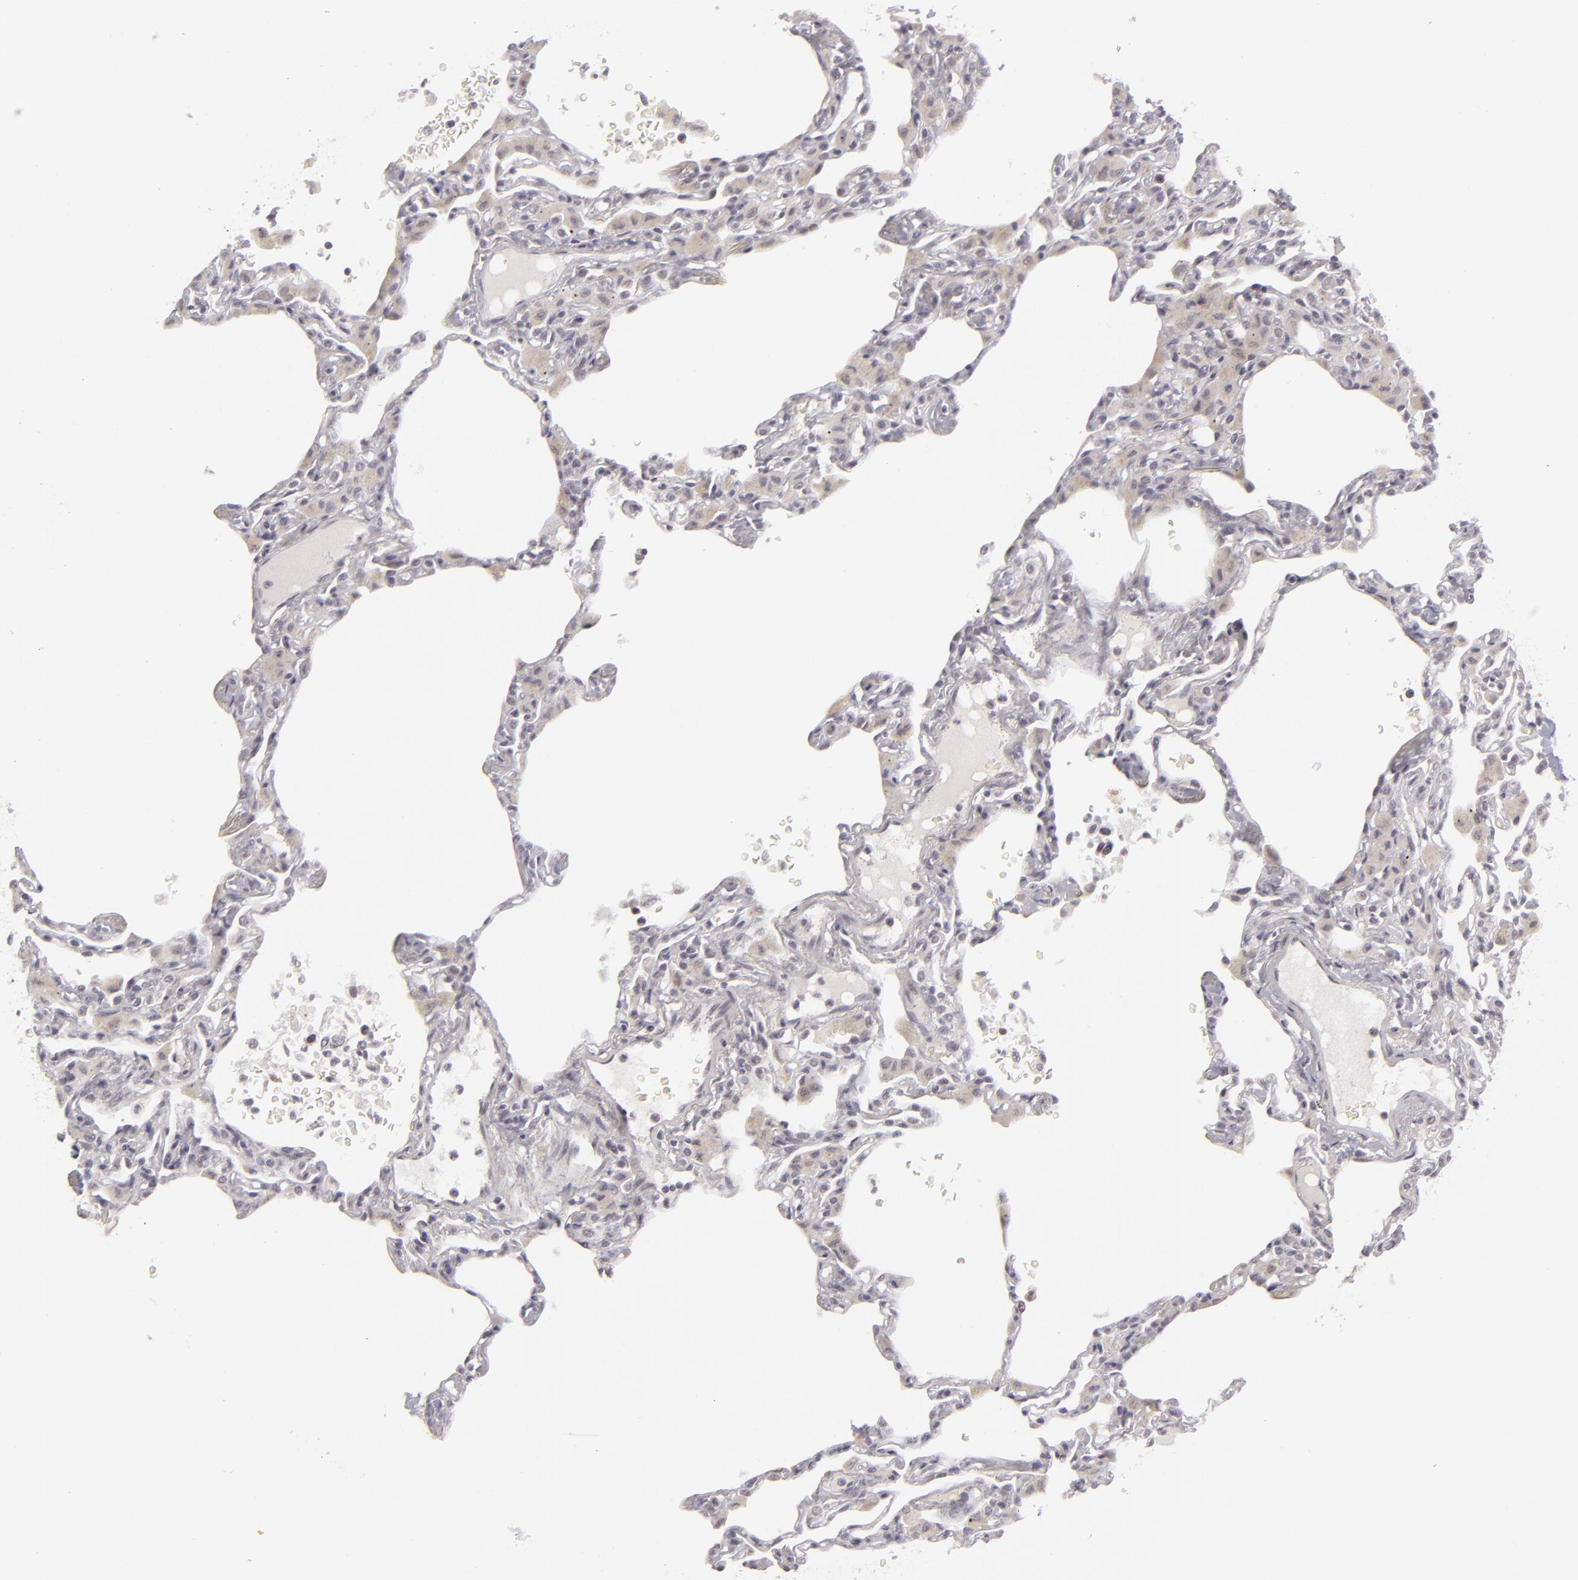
{"staining": {"intensity": "negative", "quantity": "none", "location": "none"}, "tissue": "lung", "cell_type": "Alveolar cells", "image_type": "normal", "snomed": [{"axis": "morphology", "description": "Normal tissue, NOS"}, {"axis": "topography", "description": "Lung"}], "caption": "Immunohistochemical staining of benign lung reveals no significant expression in alveolar cells.", "gene": "SIX1", "patient": {"sex": "female", "age": 49}}